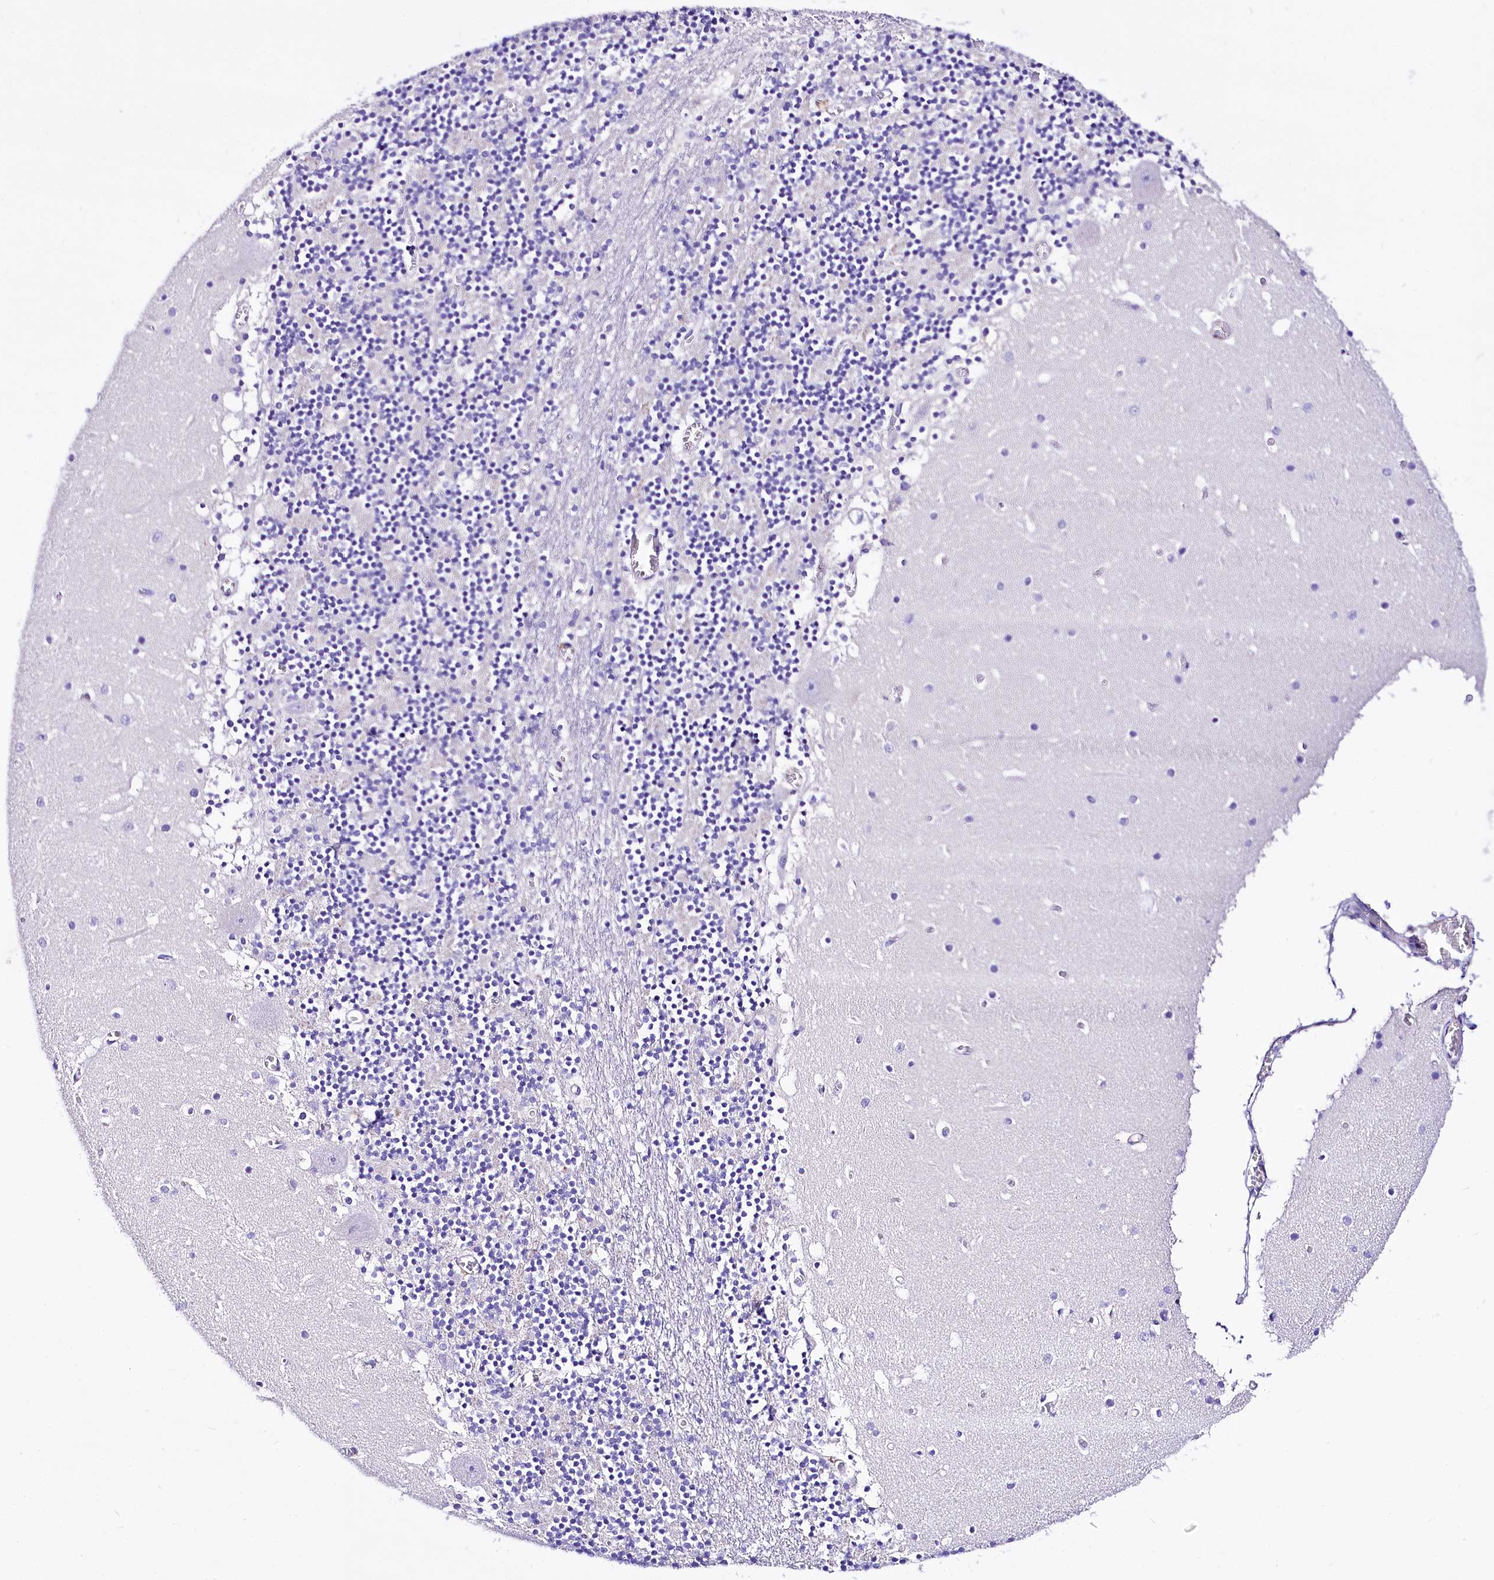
{"staining": {"intensity": "negative", "quantity": "none", "location": "none"}, "tissue": "cerebellum", "cell_type": "Cells in granular layer", "image_type": "normal", "snomed": [{"axis": "morphology", "description": "Normal tissue, NOS"}, {"axis": "topography", "description": "Cerebellum"}], "caption": "Immunohistochemistry of benign cerebellum reveals no expression in cells in granular layer. (Stains: DAB immunohistochemistry with hematoxylin counter stain, Microscopy: brightfield microscopy at high magnification).", "gene": "A2ML1", "patient": {"sex": "female", "age": 28}}